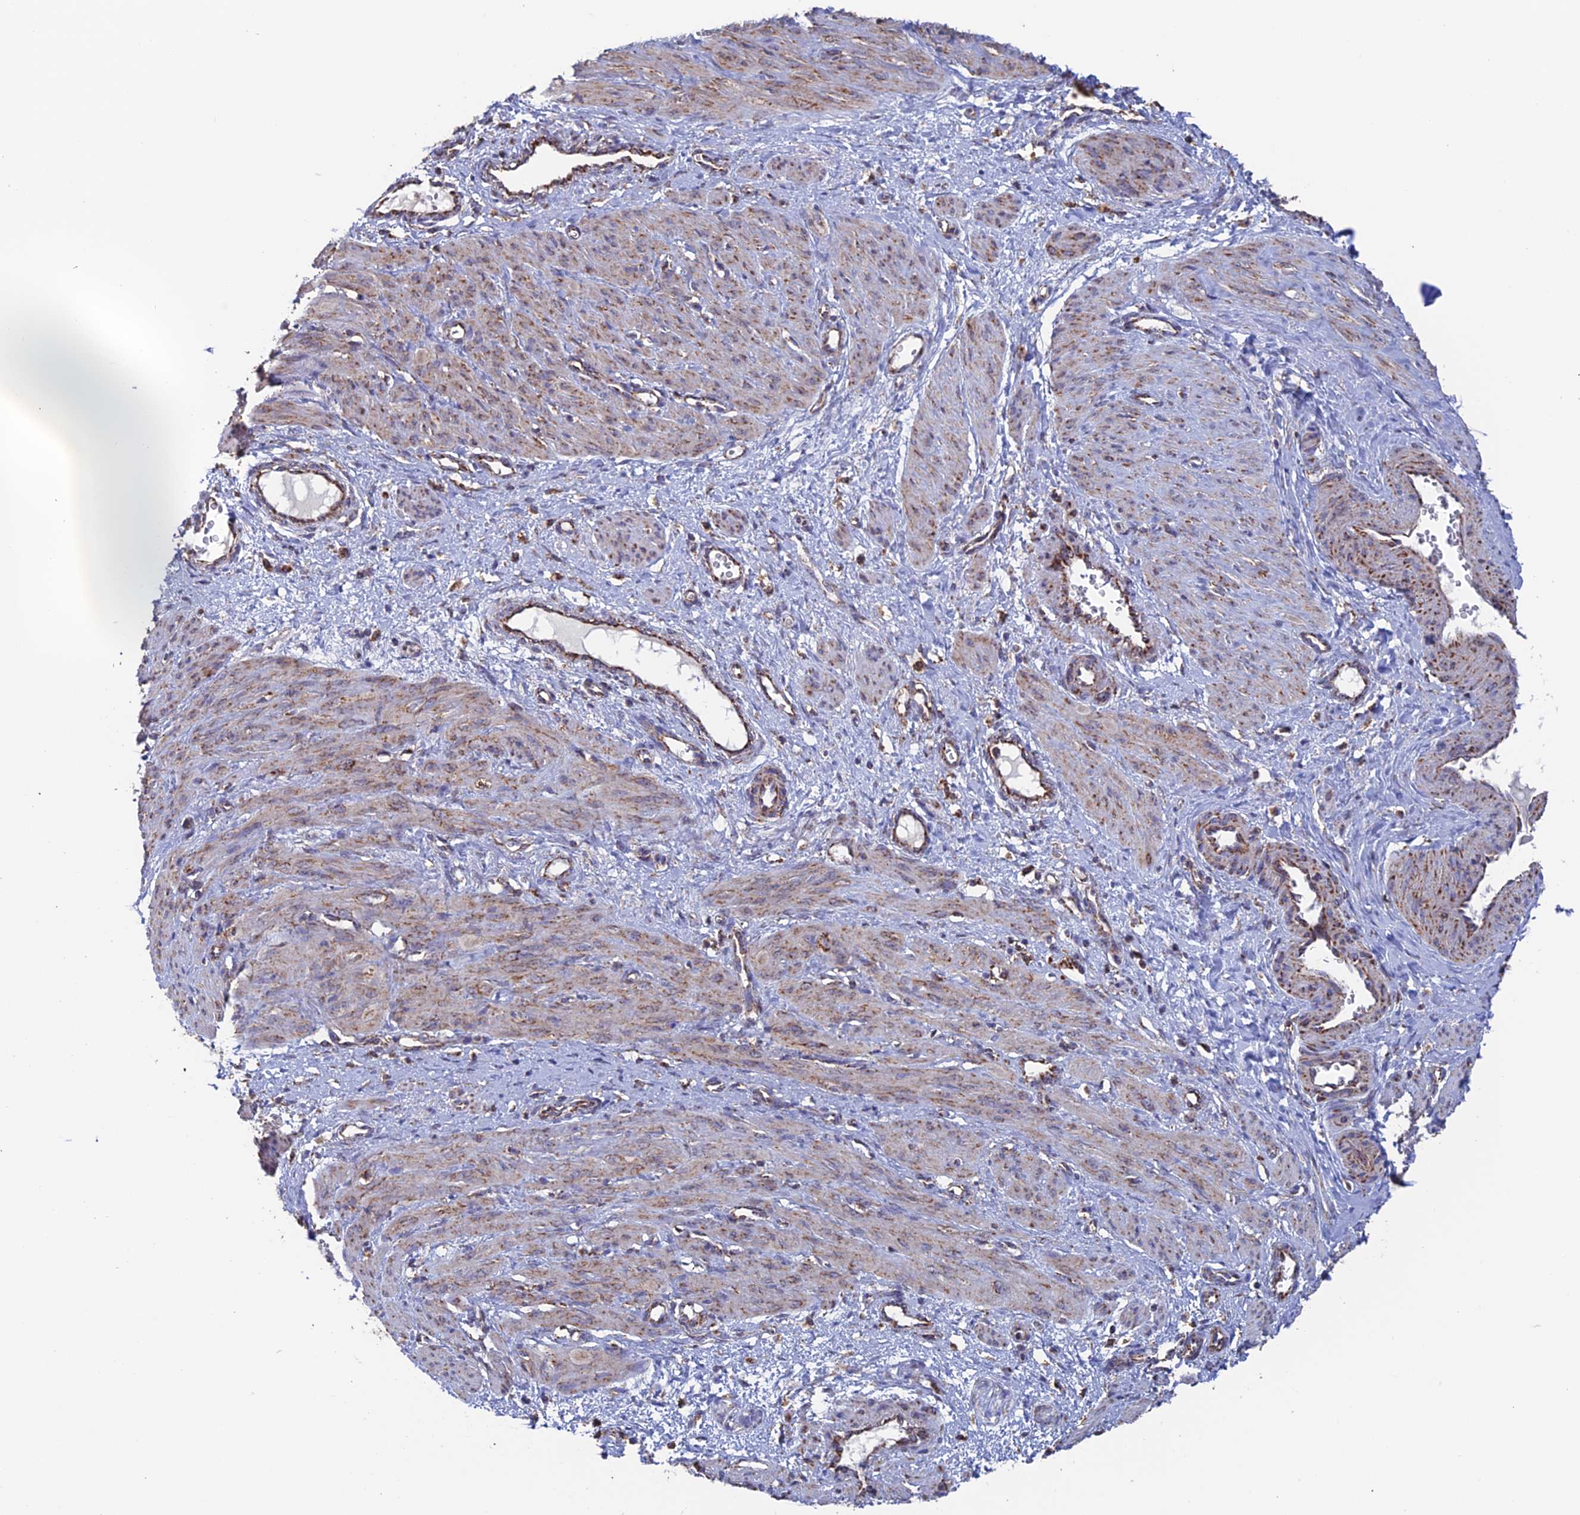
{"staining": {"intensity": "moderate", "quantity": "<25%", "location": "cytoplasmic/membranous,nuclear"}, "tissue": "smooth muscle", "cell_type": "Smooth muscle cells", "image_type": "normal", "snomed": [{"axis": "morphology", "description": "Normal tissue, NOS"}, {"axis": "topography", "description": "Endometrium"}], "caption": "Smooth muscle was stained to show a protein in brown. There is low levels of moderate cytoplasmic/membranous,nuclear staining in approximately <25% of smooth muscle cells. Immunohistochemistry (ihc) stains the protein in brown and the nuclei are stained blue.", "gene": "DTYMK", "patient": {"sex": "female", "age": 33}}